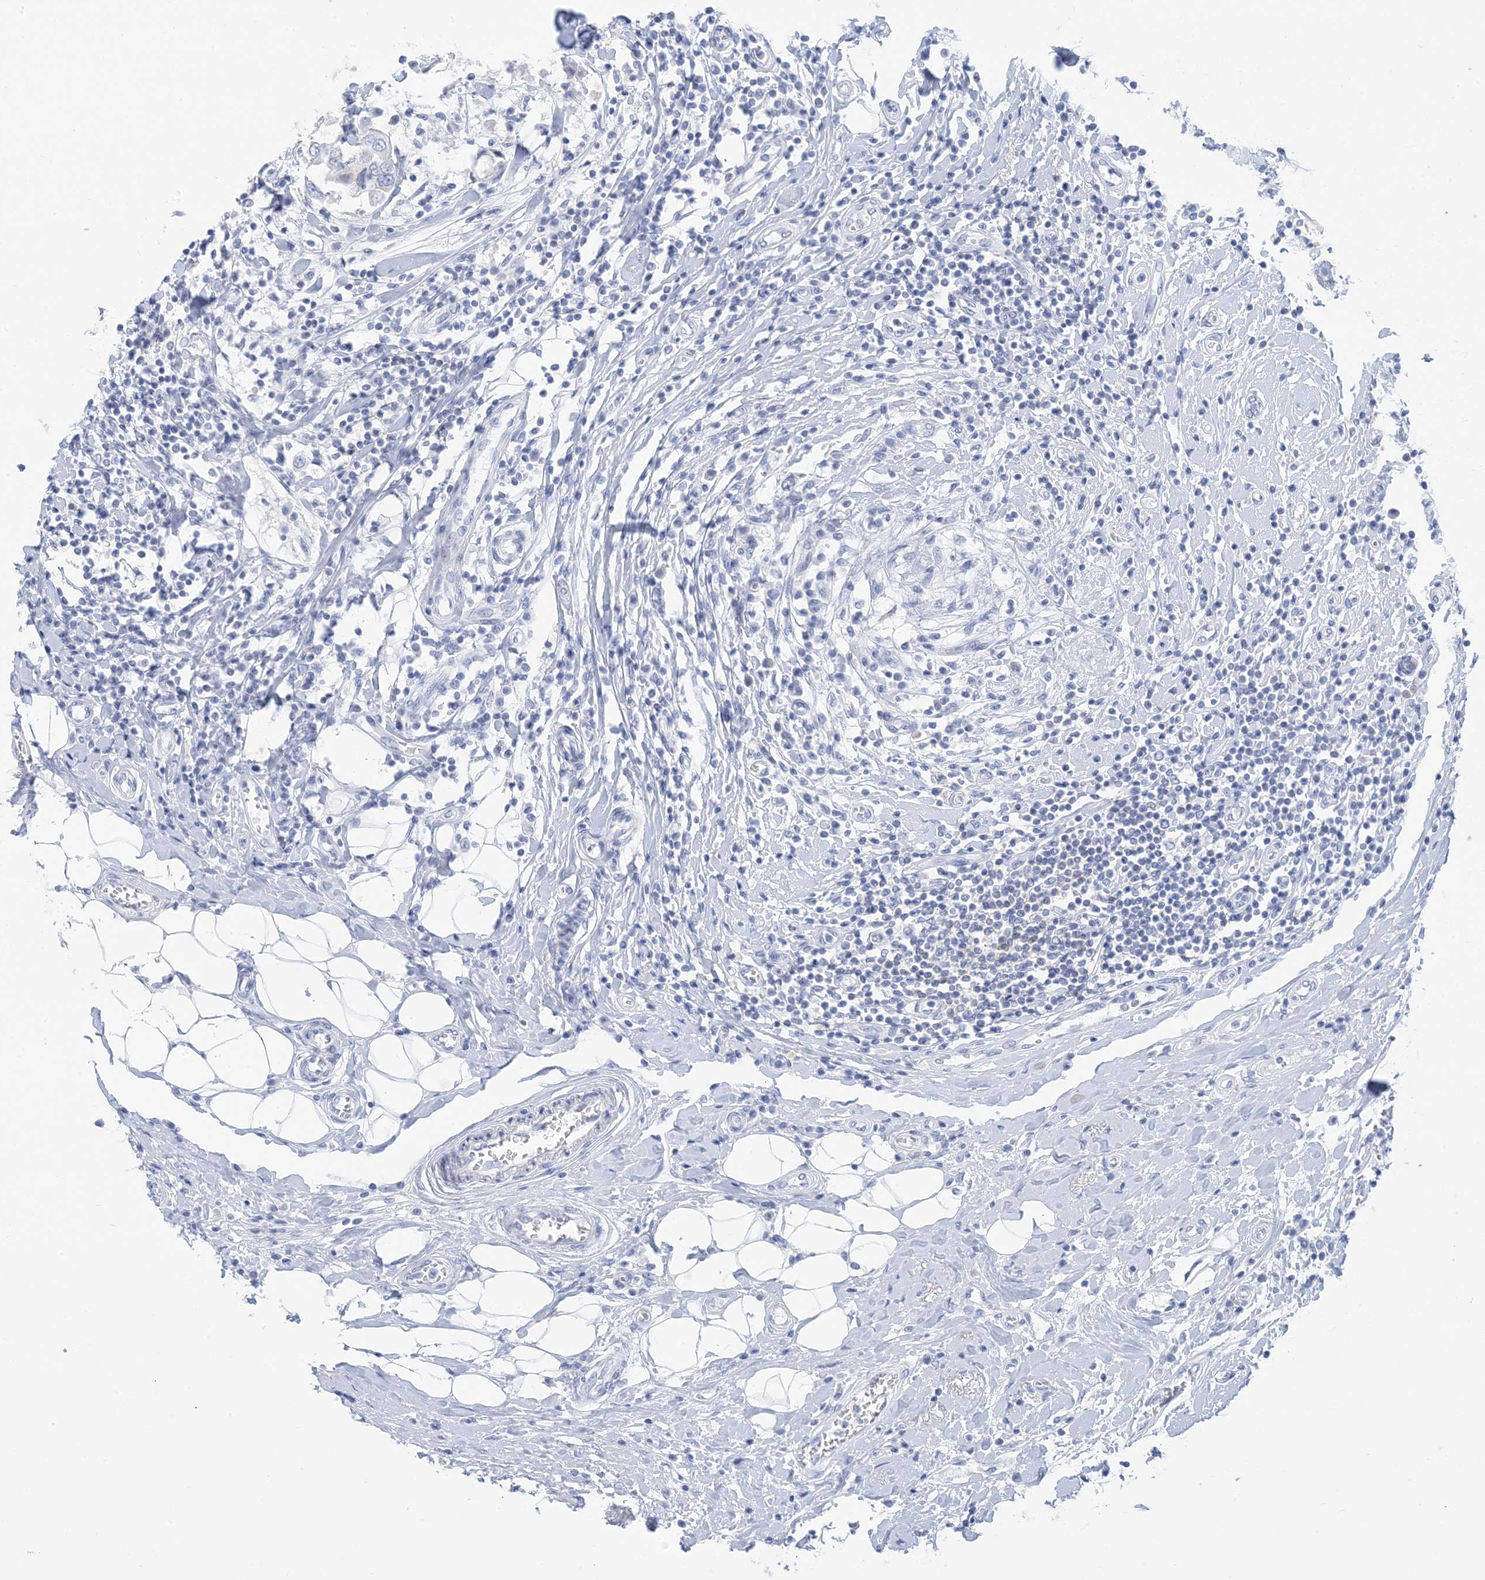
{"staining": {"intensity": "negative", "quantity": "none", "location": "none"}, "tissue": "breast cancer", "cell_type": "Tumor cells", "image_type": "cancer", "snomed": [{"axis": "morphology", "description": "Duct carcinoma"}, {"axis": "topography", "description": "Breast"}], "caption": "Immunohistochemistry (IHC) micrograph of neoplastic tissue: human breast intraductal carcinoma stained with DAB displays no significant protein positivity in tumor cells. (DAB (3,3'-diaminobenzidine) IHC with hematoxylin counter stain).", "gene": "SH3YL1", "patient": {"sex": "female", "age": 27}}